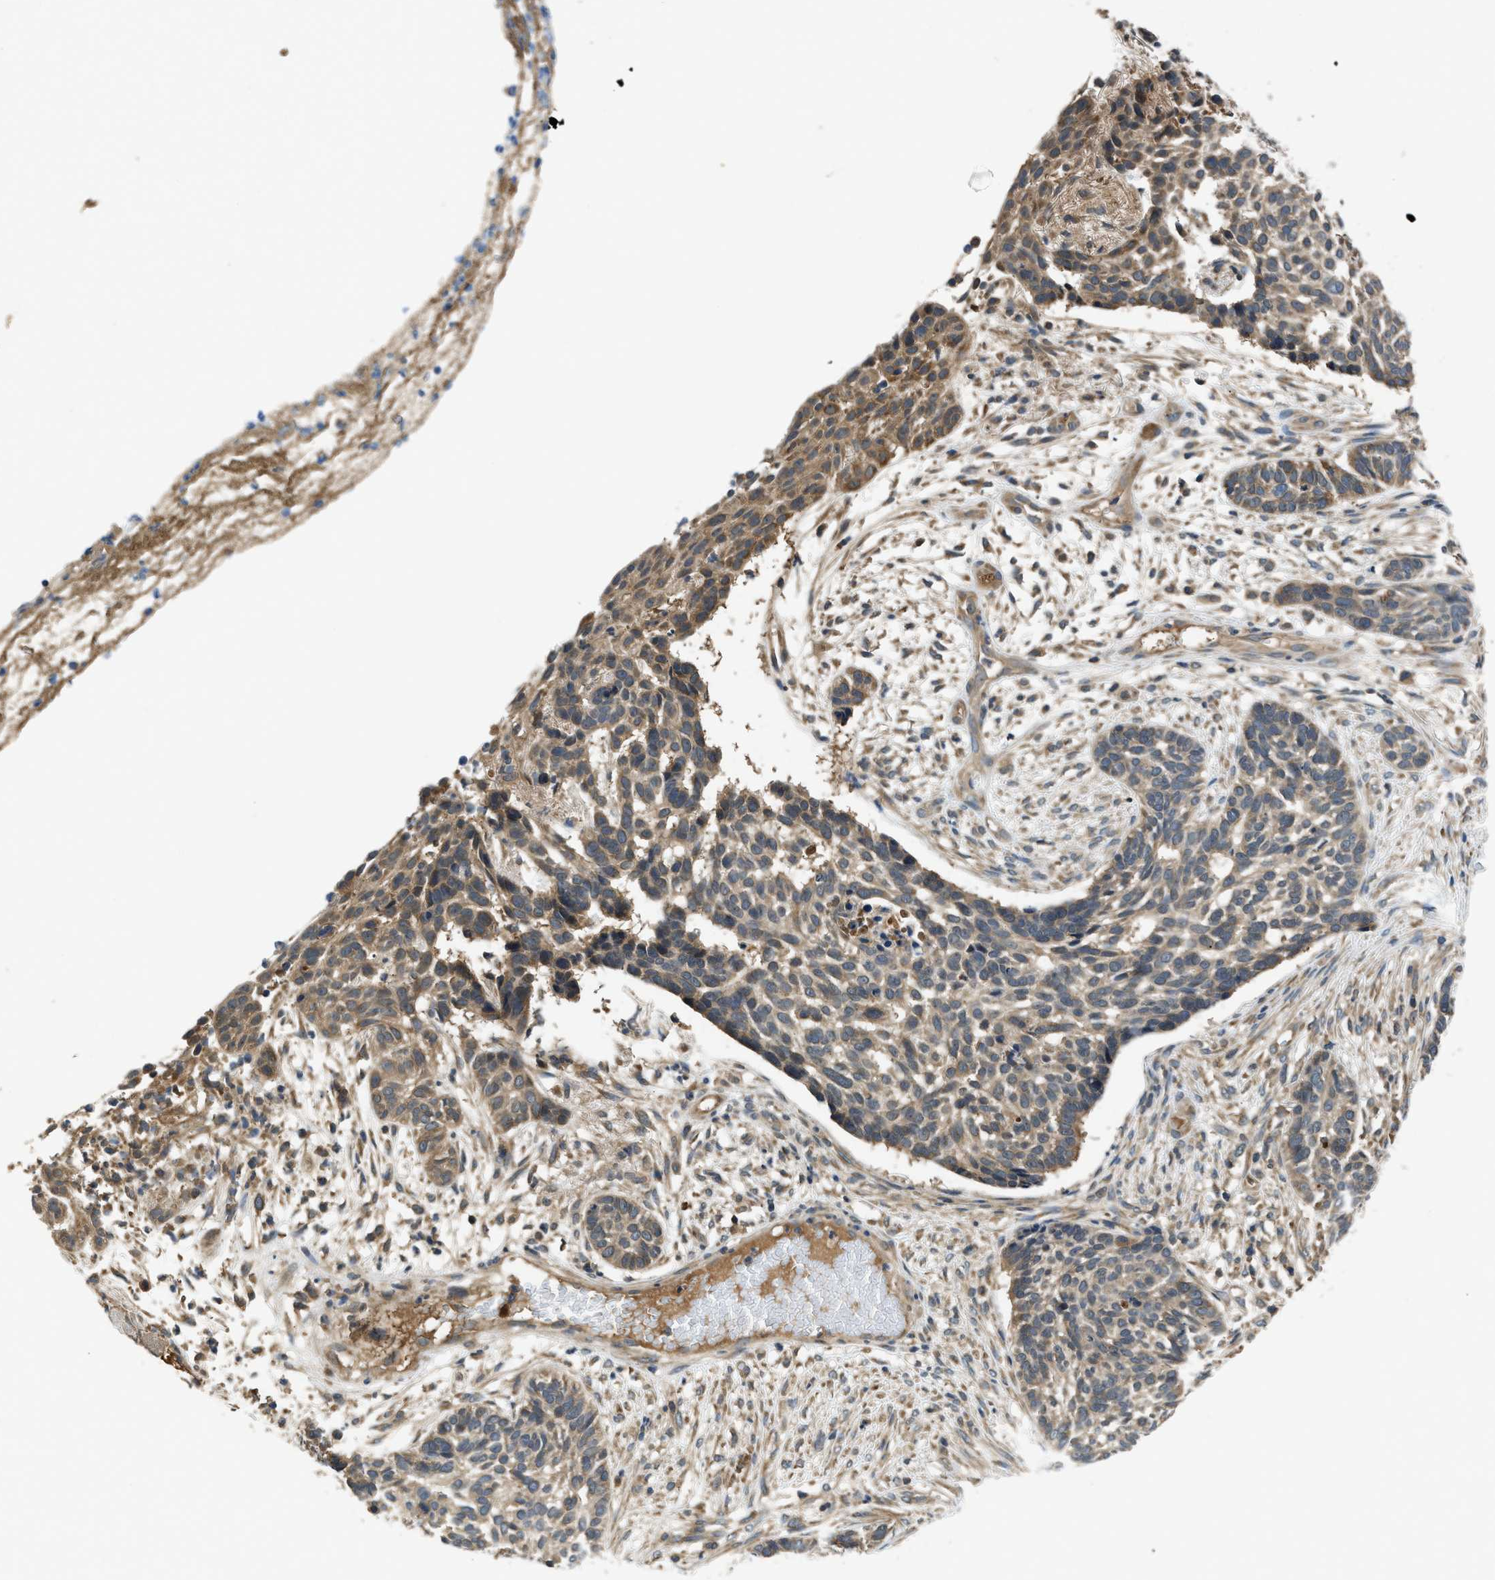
{"staining": {"intensity": "moderate", "quantity": "25%-75%", "location": "cytoplasmic/membranous"}, "tissue": "skin cancer", "cell_type": "Tumor cells", "image_type": "cancer", "snomed": [{"axis": "morphology", "description": "Basal cell carcinoma"}, {"axis": "topography", "description": "Skin"}], "caption": "Immunohistochemical staining of skin cancer (basal cell carcinoma) displays medium levels of moderate cytoplasmic/membranous protein positivity in about 25%-75% of tumor cells.", "gene": "PAFAH2", "patient": {"sex": "male", "age": 85}}